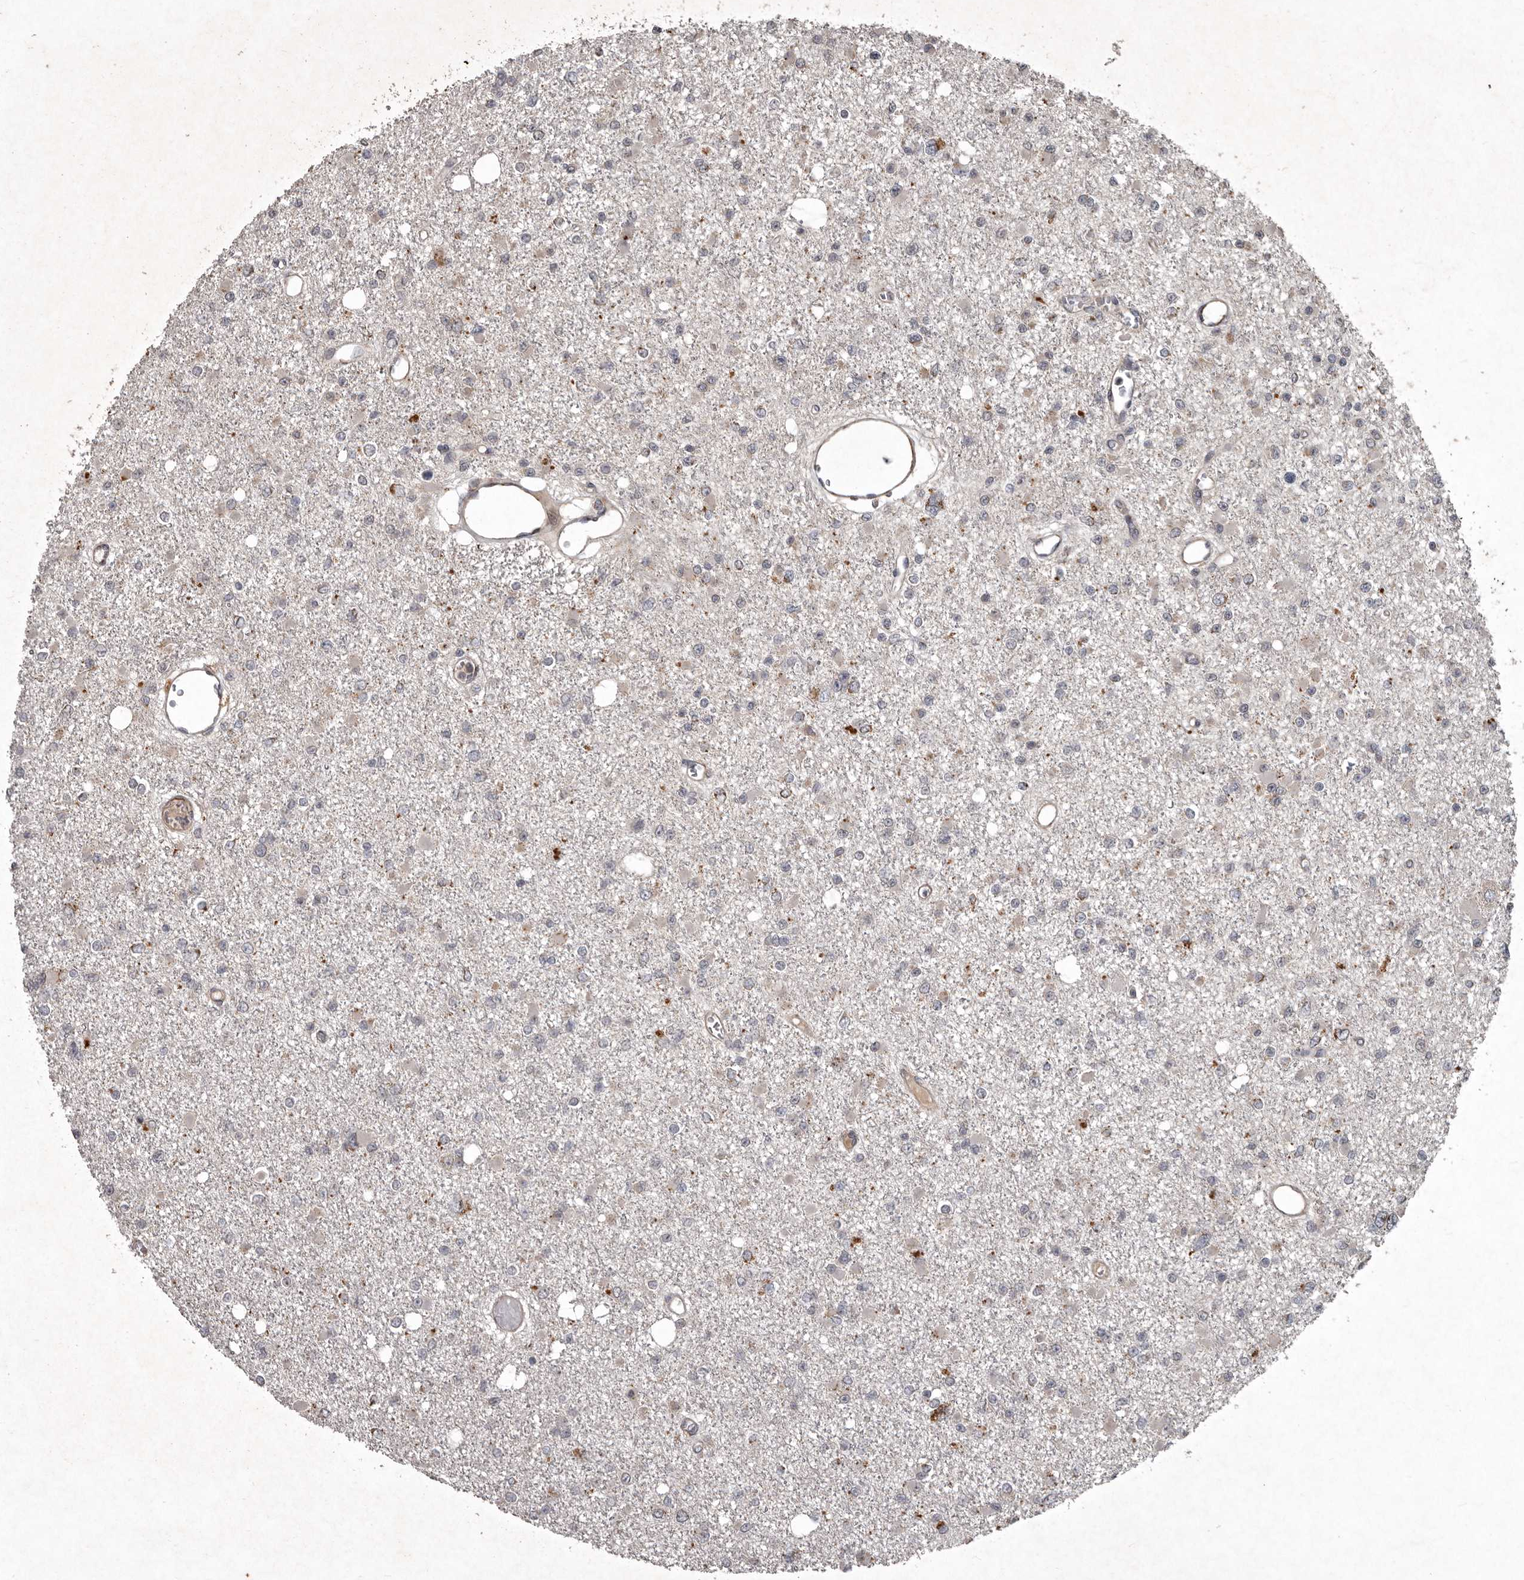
{"staining": {"intensity": "negative", "quantity": "none", "location": "none"}, "tissue": "glioma", "cell_type": "Tumor cells", "image_type": "cancer", "snomed": [{"axis": "morphology", "description": "Glioma, malignant, Low grade"}, {"axis": "topography", "description": "Brain"}], "caption": "DAB immunohistochemical staining of human glioma reveals no significant positivity in tumor cells.", "gene": "MRPS15", "patient": {"sex": "female", "age": 22}}